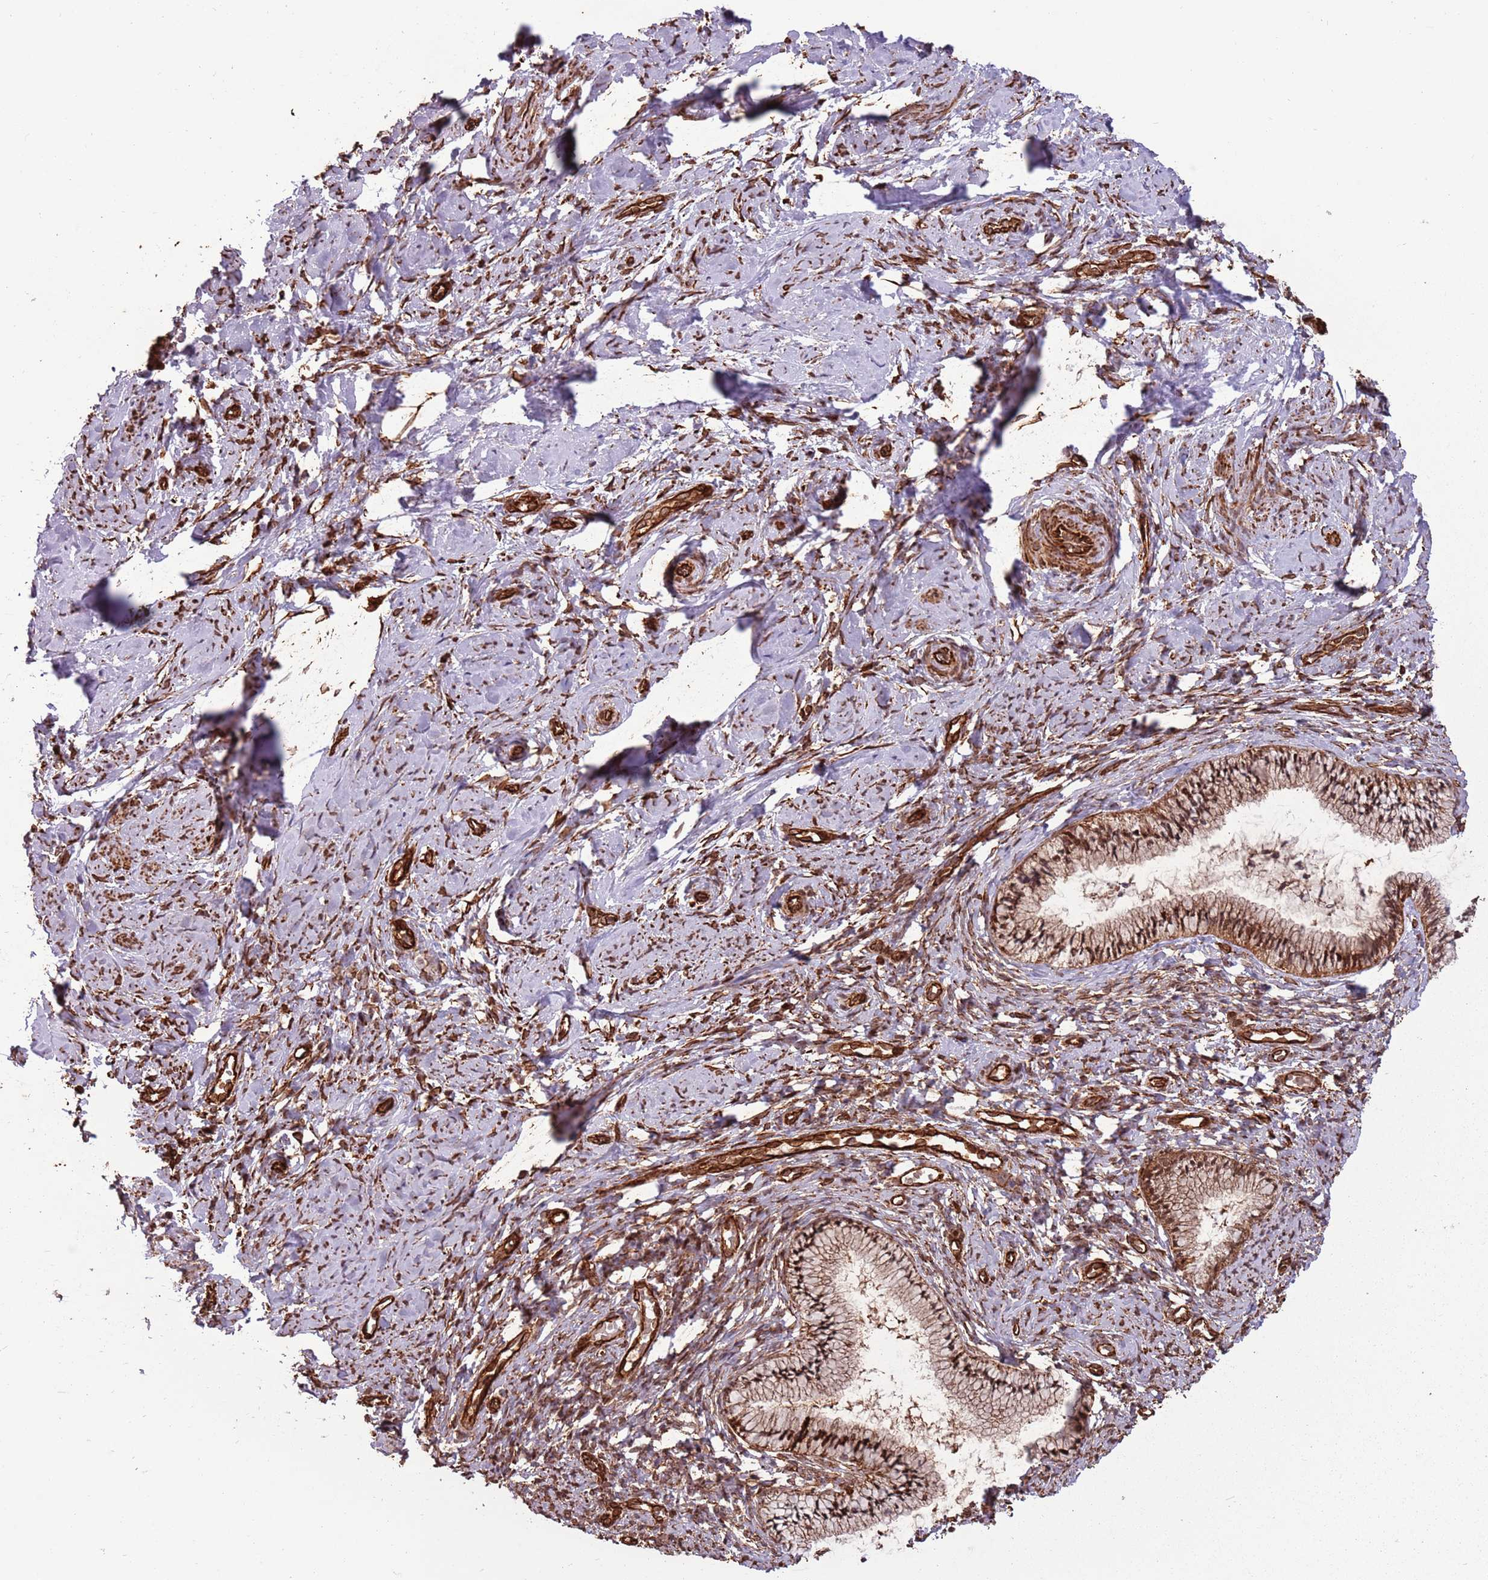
{"staining": {"intensity": "moderate", "quantity": ">75%", "location": "cytoplasmic/membranous,nuclear"}, "tissue": "cervix", "cell_type": "Glandular cells", "image_type": "normal", "snomed": [{"axis": "morphology", "description": "Normal tissue, NOS"}, {"axis": "topography", "description": "Cervix"}], "caption": "A medium amount of moderate cytoplasmic/membranous,nuclear expression is identified in about >75% of glandular cells in benign cervix.", "gene": "ADAMTS3", "patient": {"sex": "female", "age": 57}}